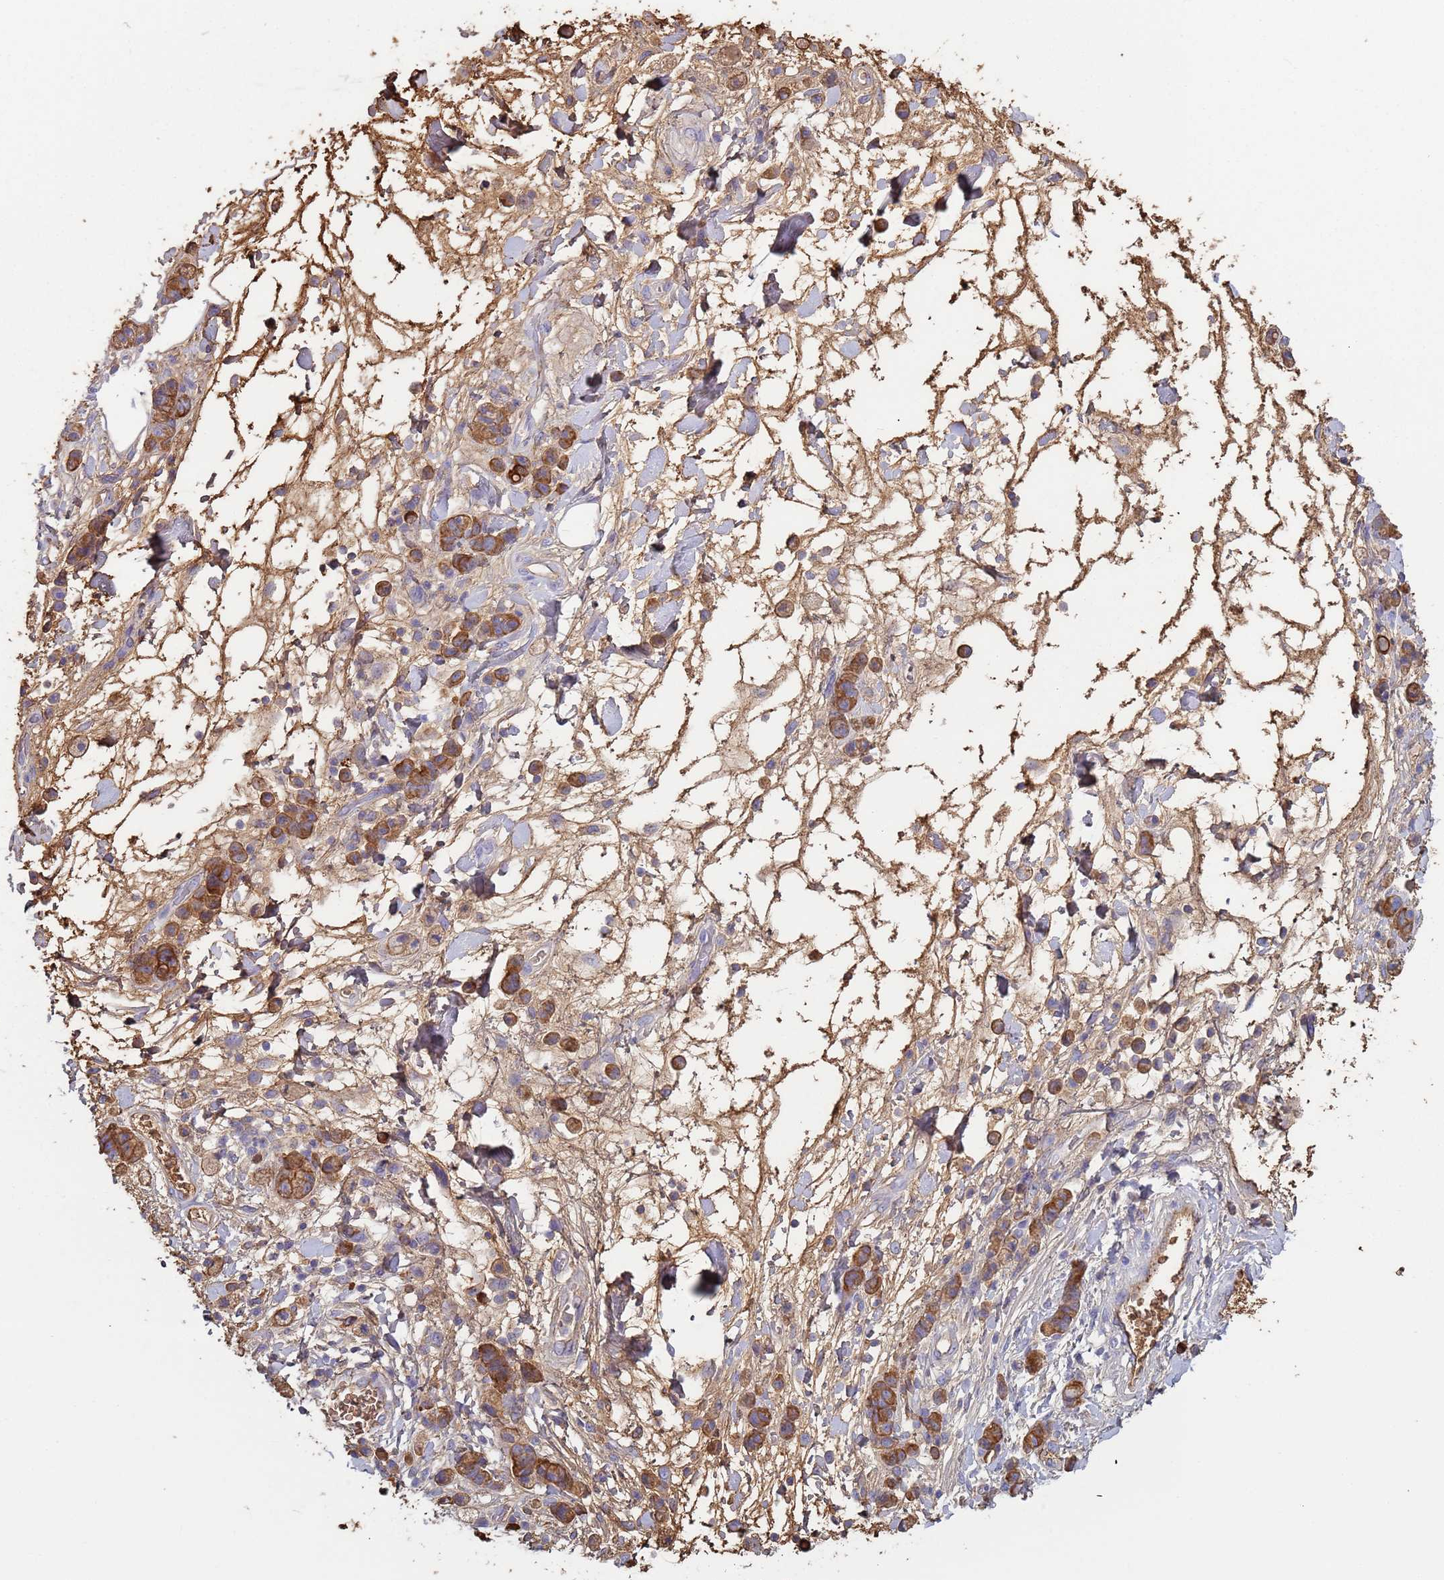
{"staining": {"intensity": "moderate", "quantity": ">75%", "location": "cytoplasmic/membranous"}, "tissue": "stomach cancer", "cell_type": "Tumor cells", "image_type": "cancer", "snomed": [{"axis": "morphology", "description": "Adenocarcinoma, NOS"}, {"axis": "topography", "description": "Stomach"}], "caption": "Stomach adenocarcinoma was stained to show a protein in brown. There is medium levels of moderate cytoplasmic/membranous expression in approximately >75% of tumor cells.", "gene": "CYSLTR2", "patient": {"sex": "male", "age": 77}}